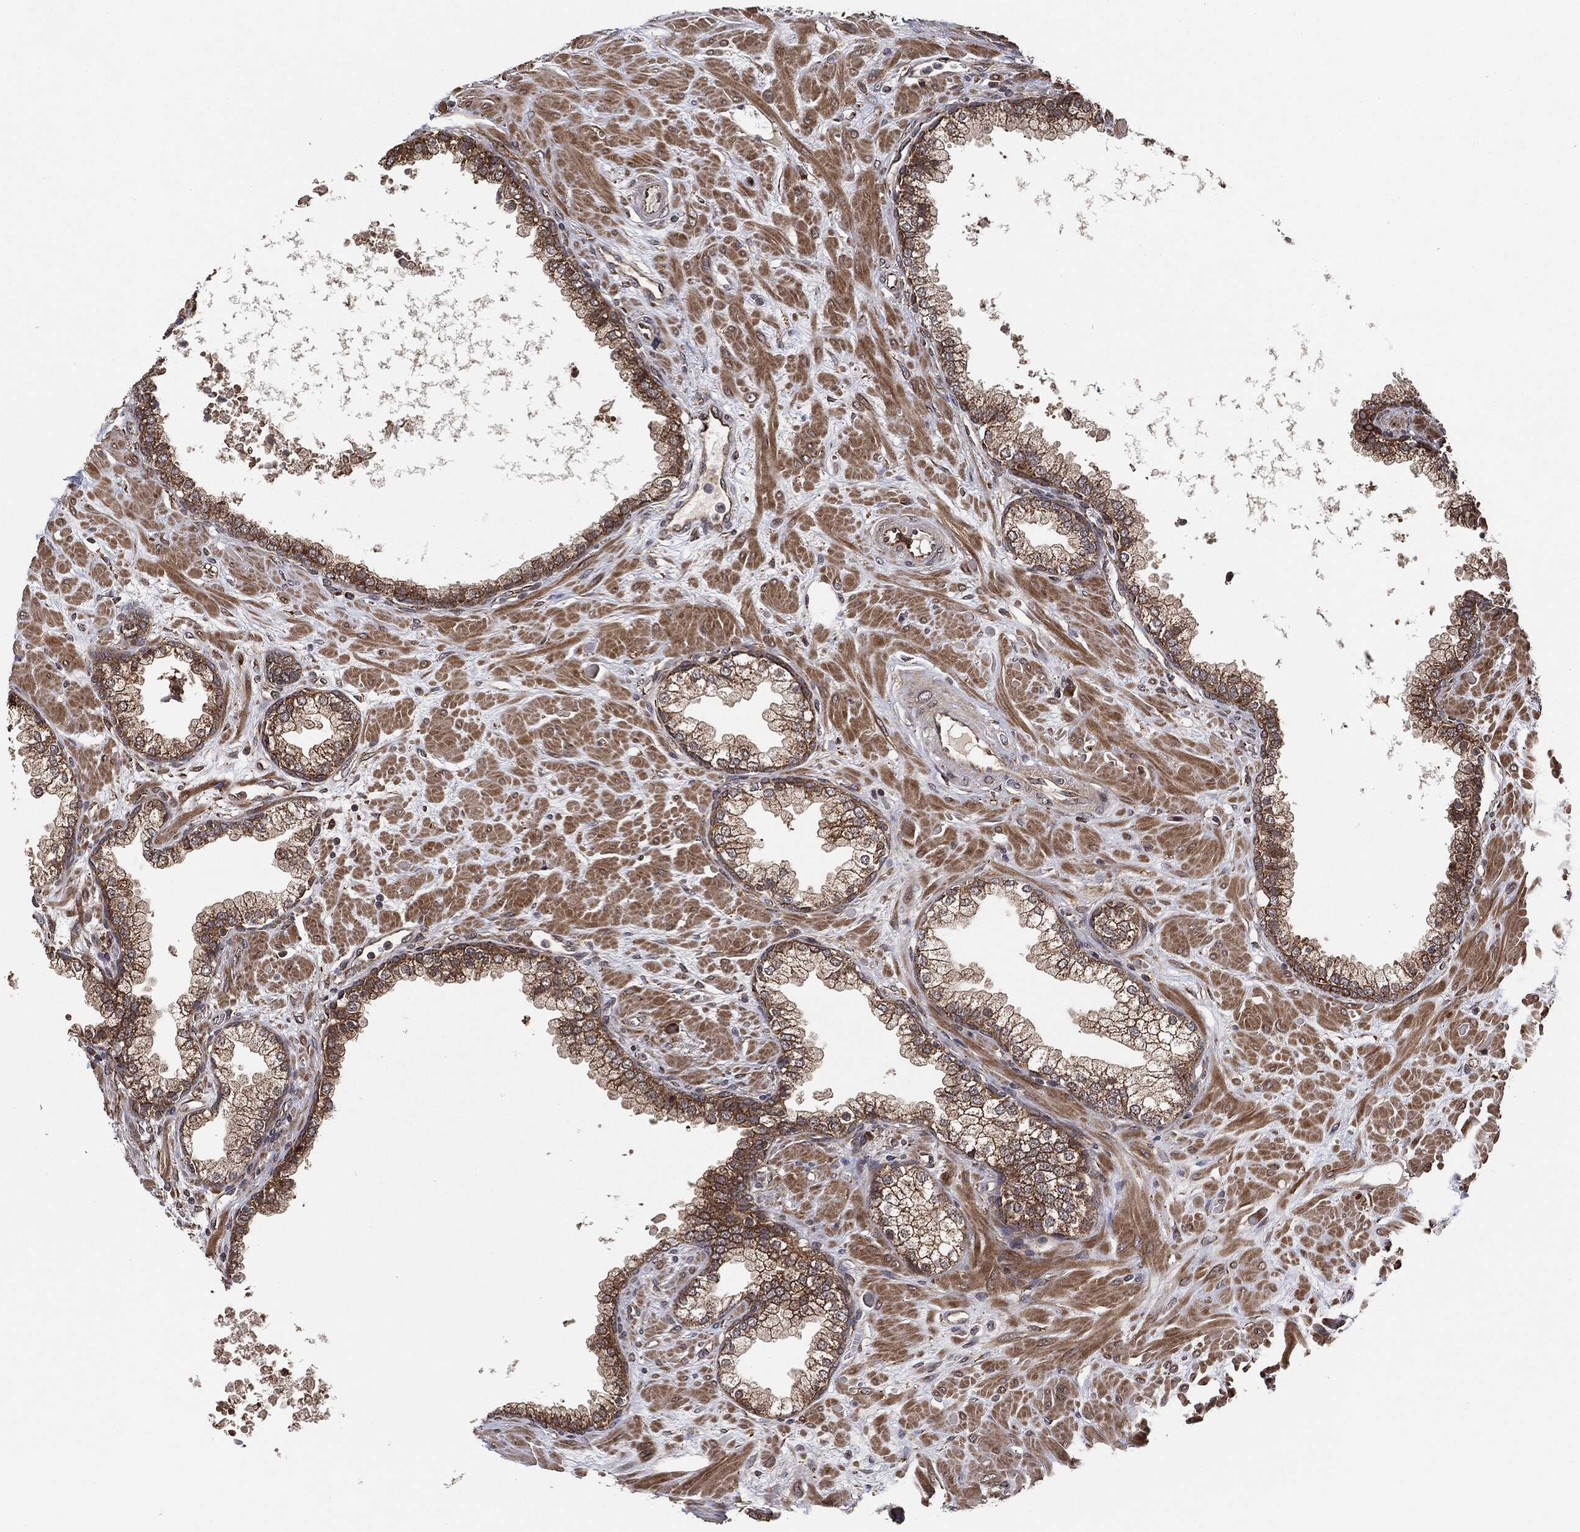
{"staining": {"intensity": "moderate", "quantity": "25%-75%", "location": "cytoplasmic/membranous"}, "tissue": "prostate", "cell_type": "Glandular cells", "image_type": "normal", "snomed": [{"axis": "morphology", "description": "Normal tissue, NOS"}, {"axis": "topography", "description": "Prostate"}], "caption": "Immunohistochemical staining of normal human prostate exhibits 25%-75% levels of moderate cytoplasmic/membranous protein positivity in approximately 25%-75% of glandular cells.", "gene": "BCAR1", "patient": {"sex": "male", "age": 63}}